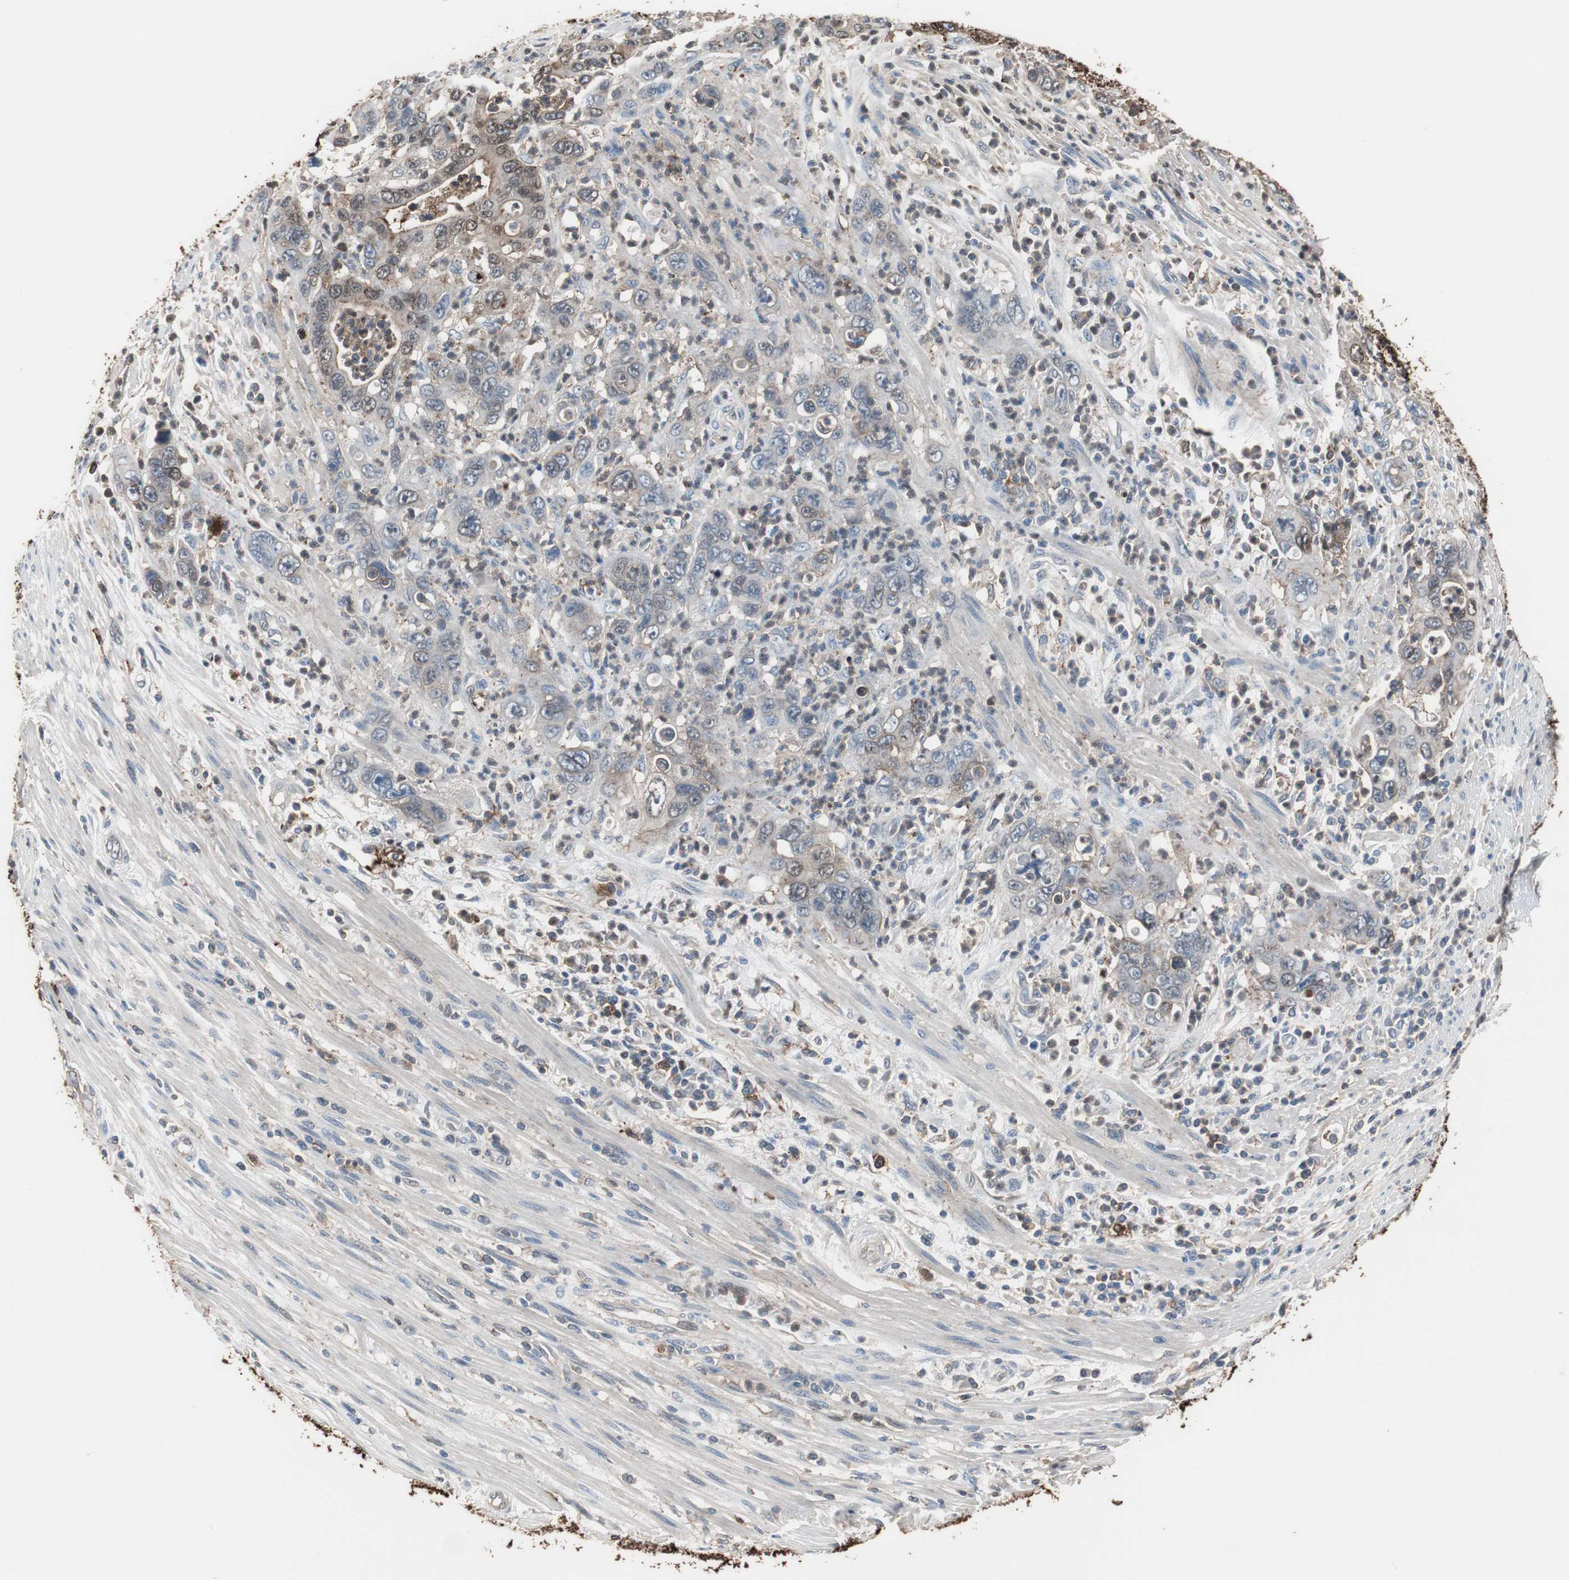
{"staining": {"intensity": "moderate", "quantity": "25%-75%", "location": "cytoplasmic/membranous,nuclear"}, "tissue": "pancreatic cancer", "cell_type": "Tumor cells", "image_type": "cancer", "snomed": [{"axis": "morphology", "description": "Adenocarcinoma, NOS"}, {"axis": "topography", "description": "Pancreas"}], "caption": "High-power microscopy captured an IHC micrograph of pancreatic adenocarcinoma, revealing moderate cytoplasmic/membranous and nuclear positivity in about 25%-75% of tumor cells.", "gene": "ANXA4", "patient": {"sex": "female", "age": 71}}